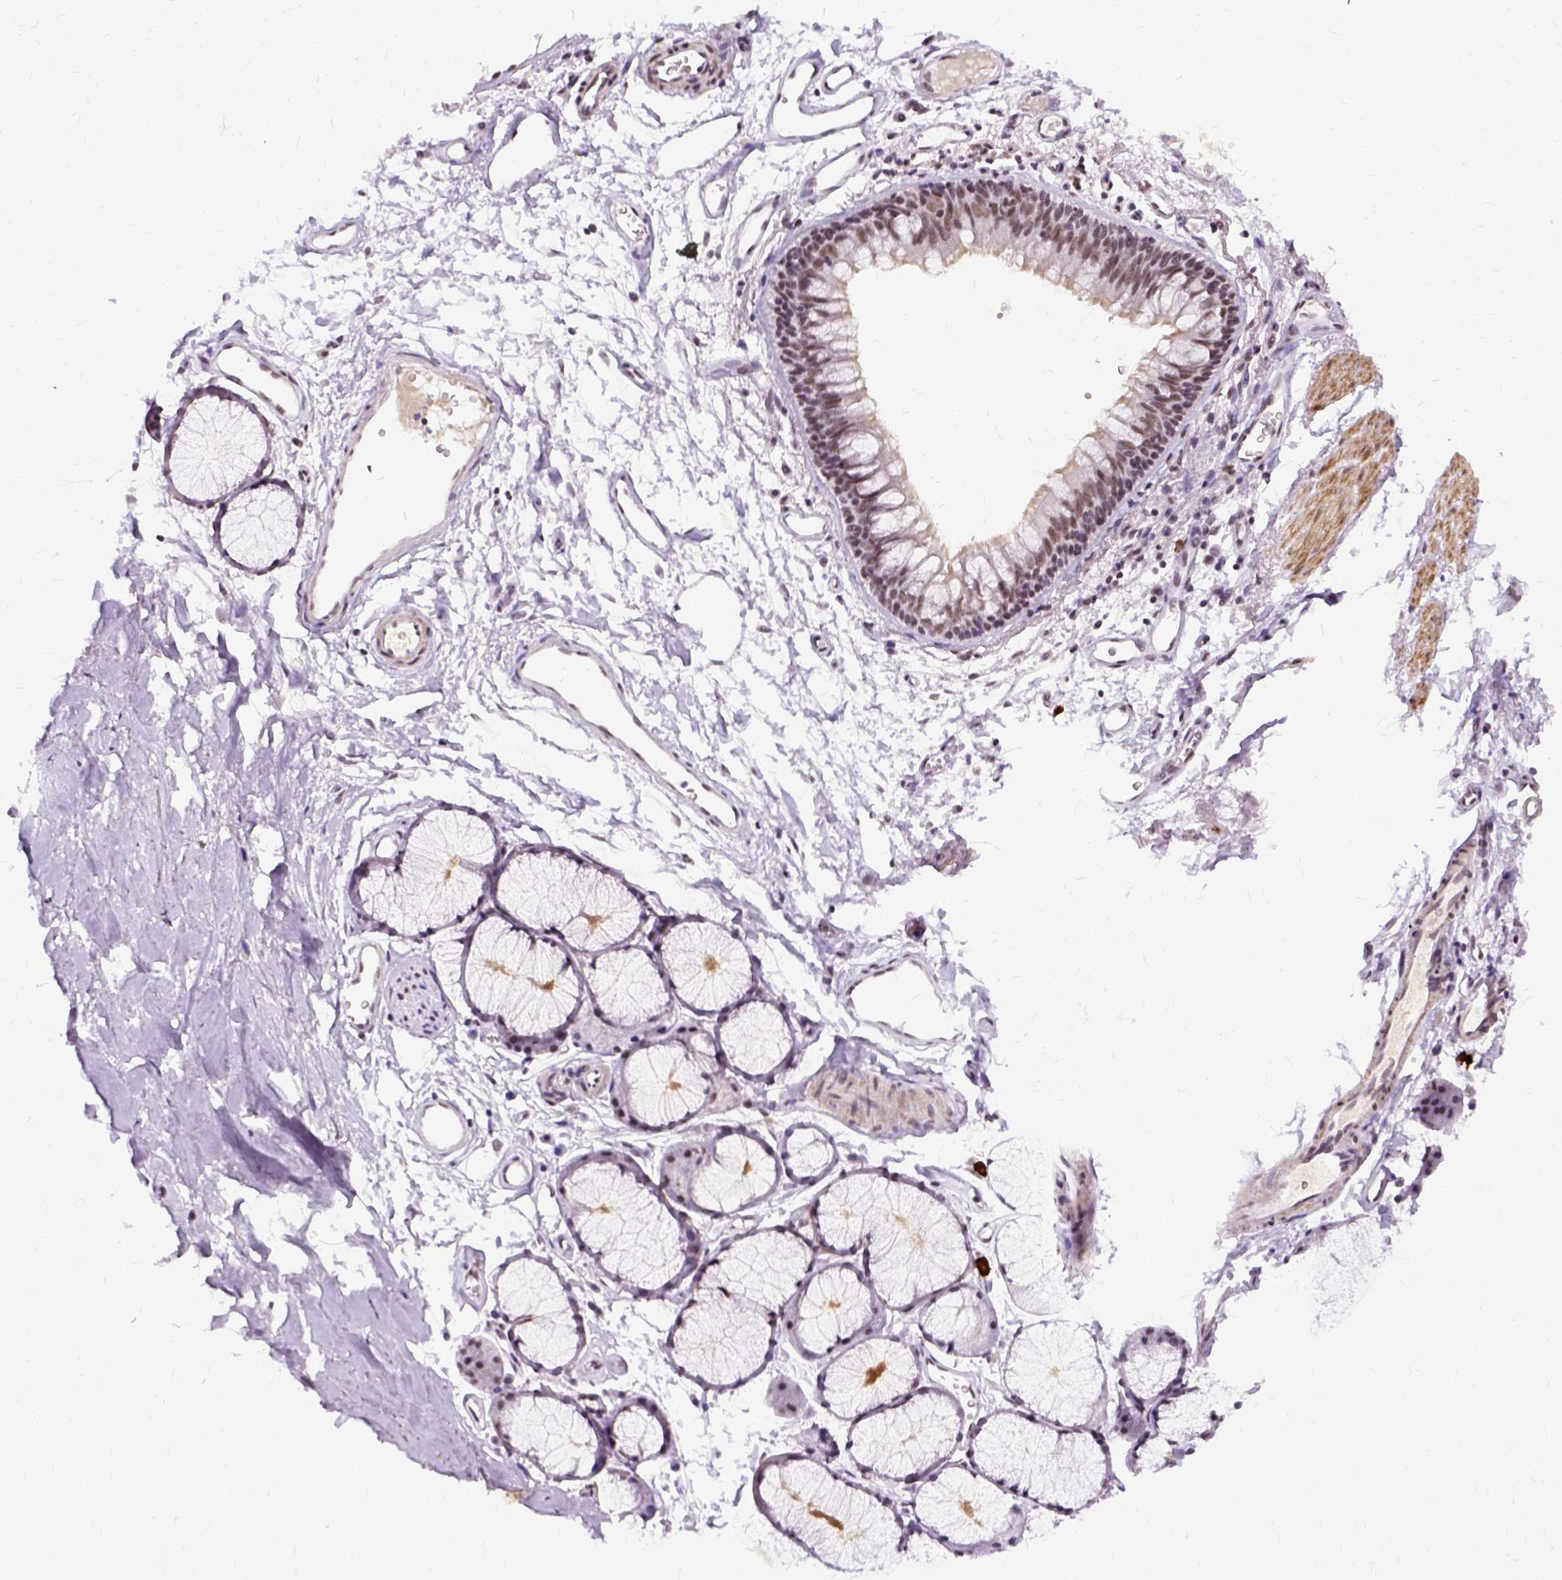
{"staining": {"intensity": "weak", "quantity": ">75%", "location": "nuclear"}, "tissue": "soft tissue", "cell_type": "Chondrocytes", "image_type": "normal", "snomed": [{"axis": "morphology", "description": "Normal tissue, NOS"}, {"axis": "topography", "description": "Cartilage tissue"}, {"axis": "topography", "description": "Bronchus"}], "caption": "The immunohistochemical stain highlights weak nuclear expression in chondrocytes of unremarkable soft tissue. (DAB (3,3'-diaminobenzidine) IHC, brown staining for protein, blue staining for nuclei).", "gene": "SETD1A", "patient": {"sex": "female", "age": 79}}